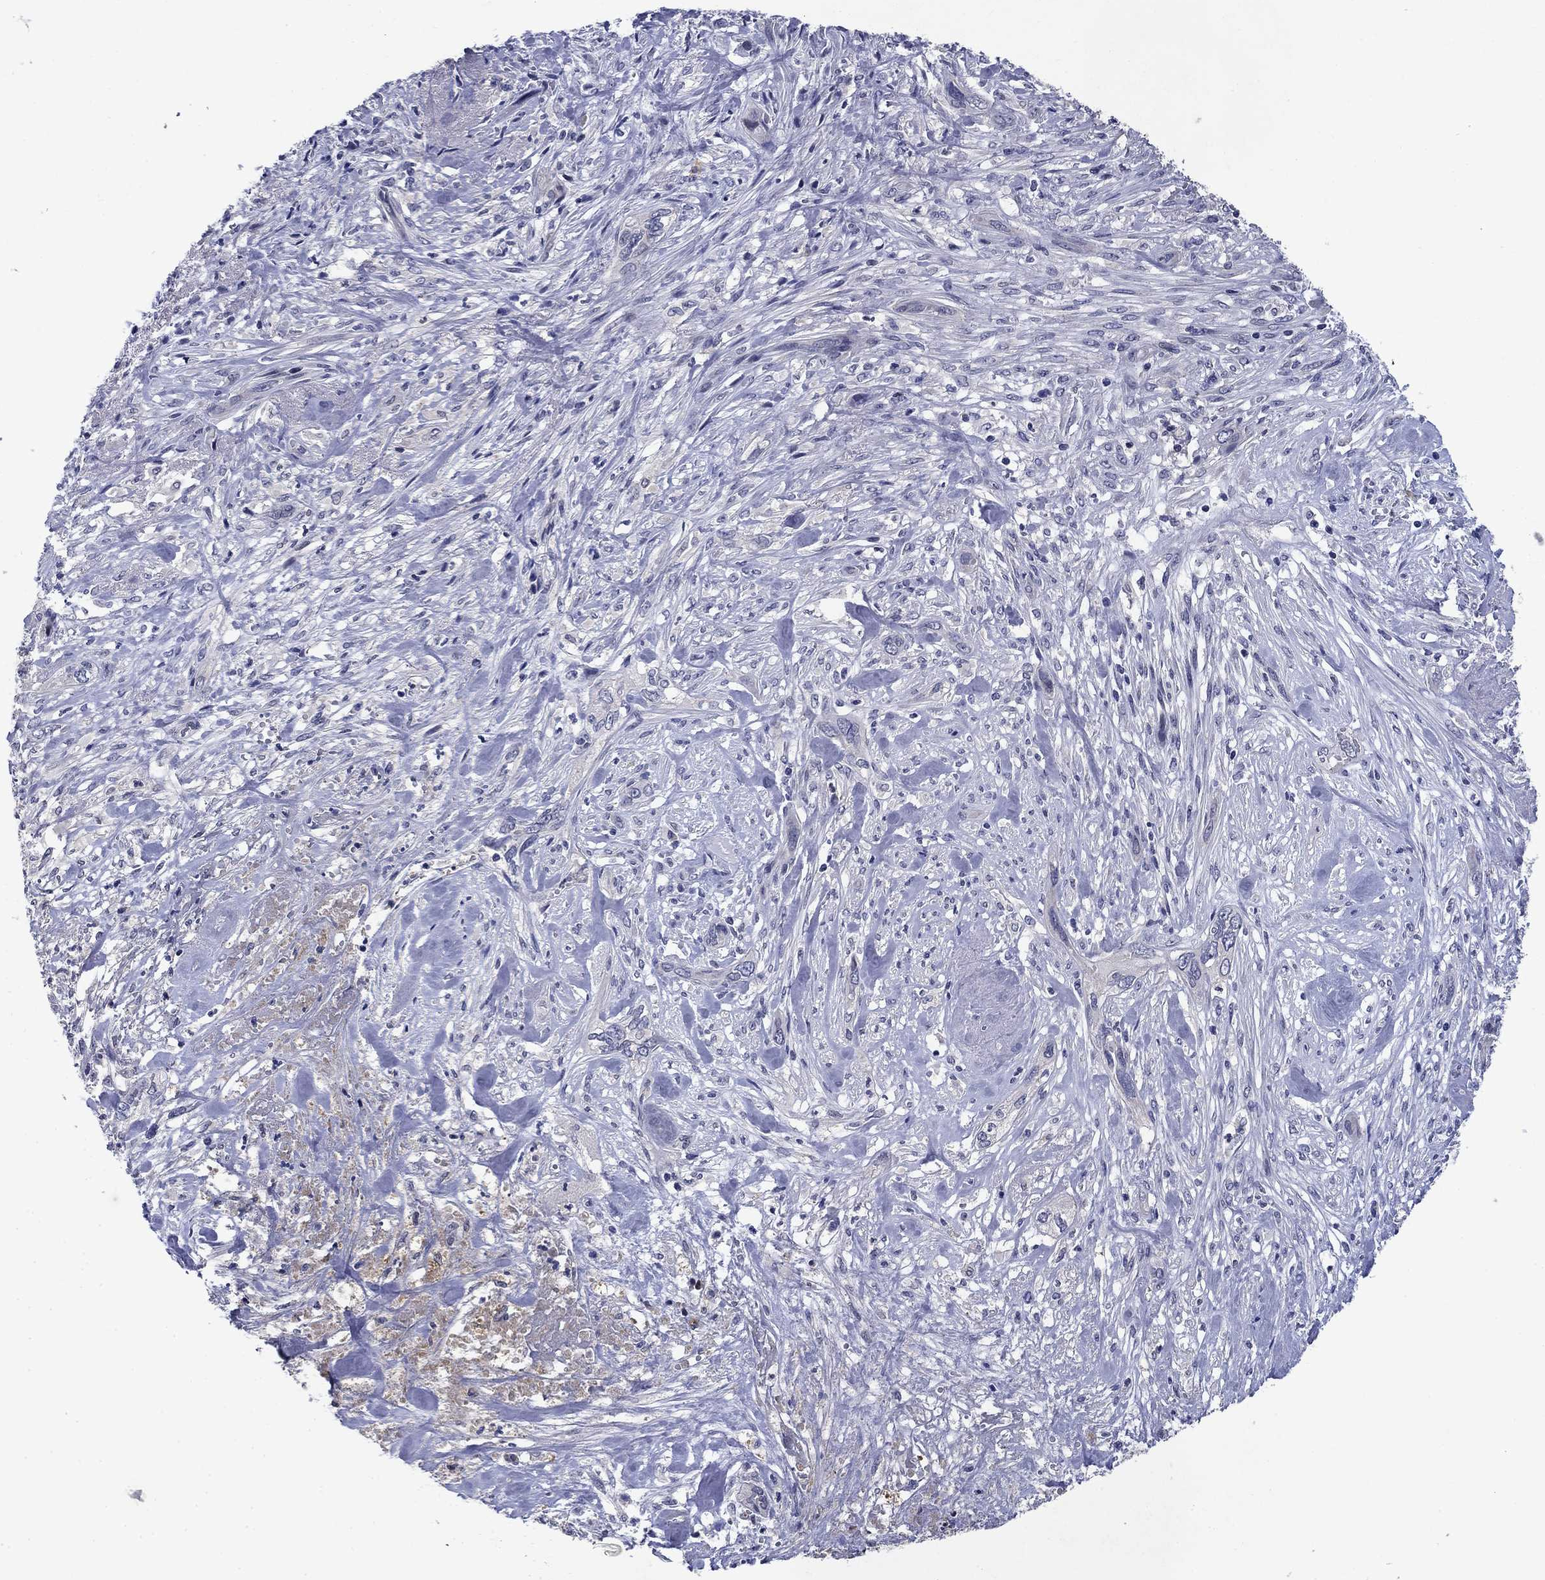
{"staining": {"intensity": "negative", "quantity": "none", "location": "none"}, "tissue": "cervical cancer", "cell_type": "Tumor cells", "image_type": "cancer", "snomed": [{"axis": "morphology", "description": "Squamous cell carcinoma, NOS"}, {"axis": "topography", "description": "Cervix"}], "caption": "Immunohistochemistry (IHC) micrograph of human squamous cell carcinoma (cervical) stained for a protein (brown), which reveals no positivity in tumor cells.", "gene": "STAB2", "patient": {"sex": "female", "age": 57}}